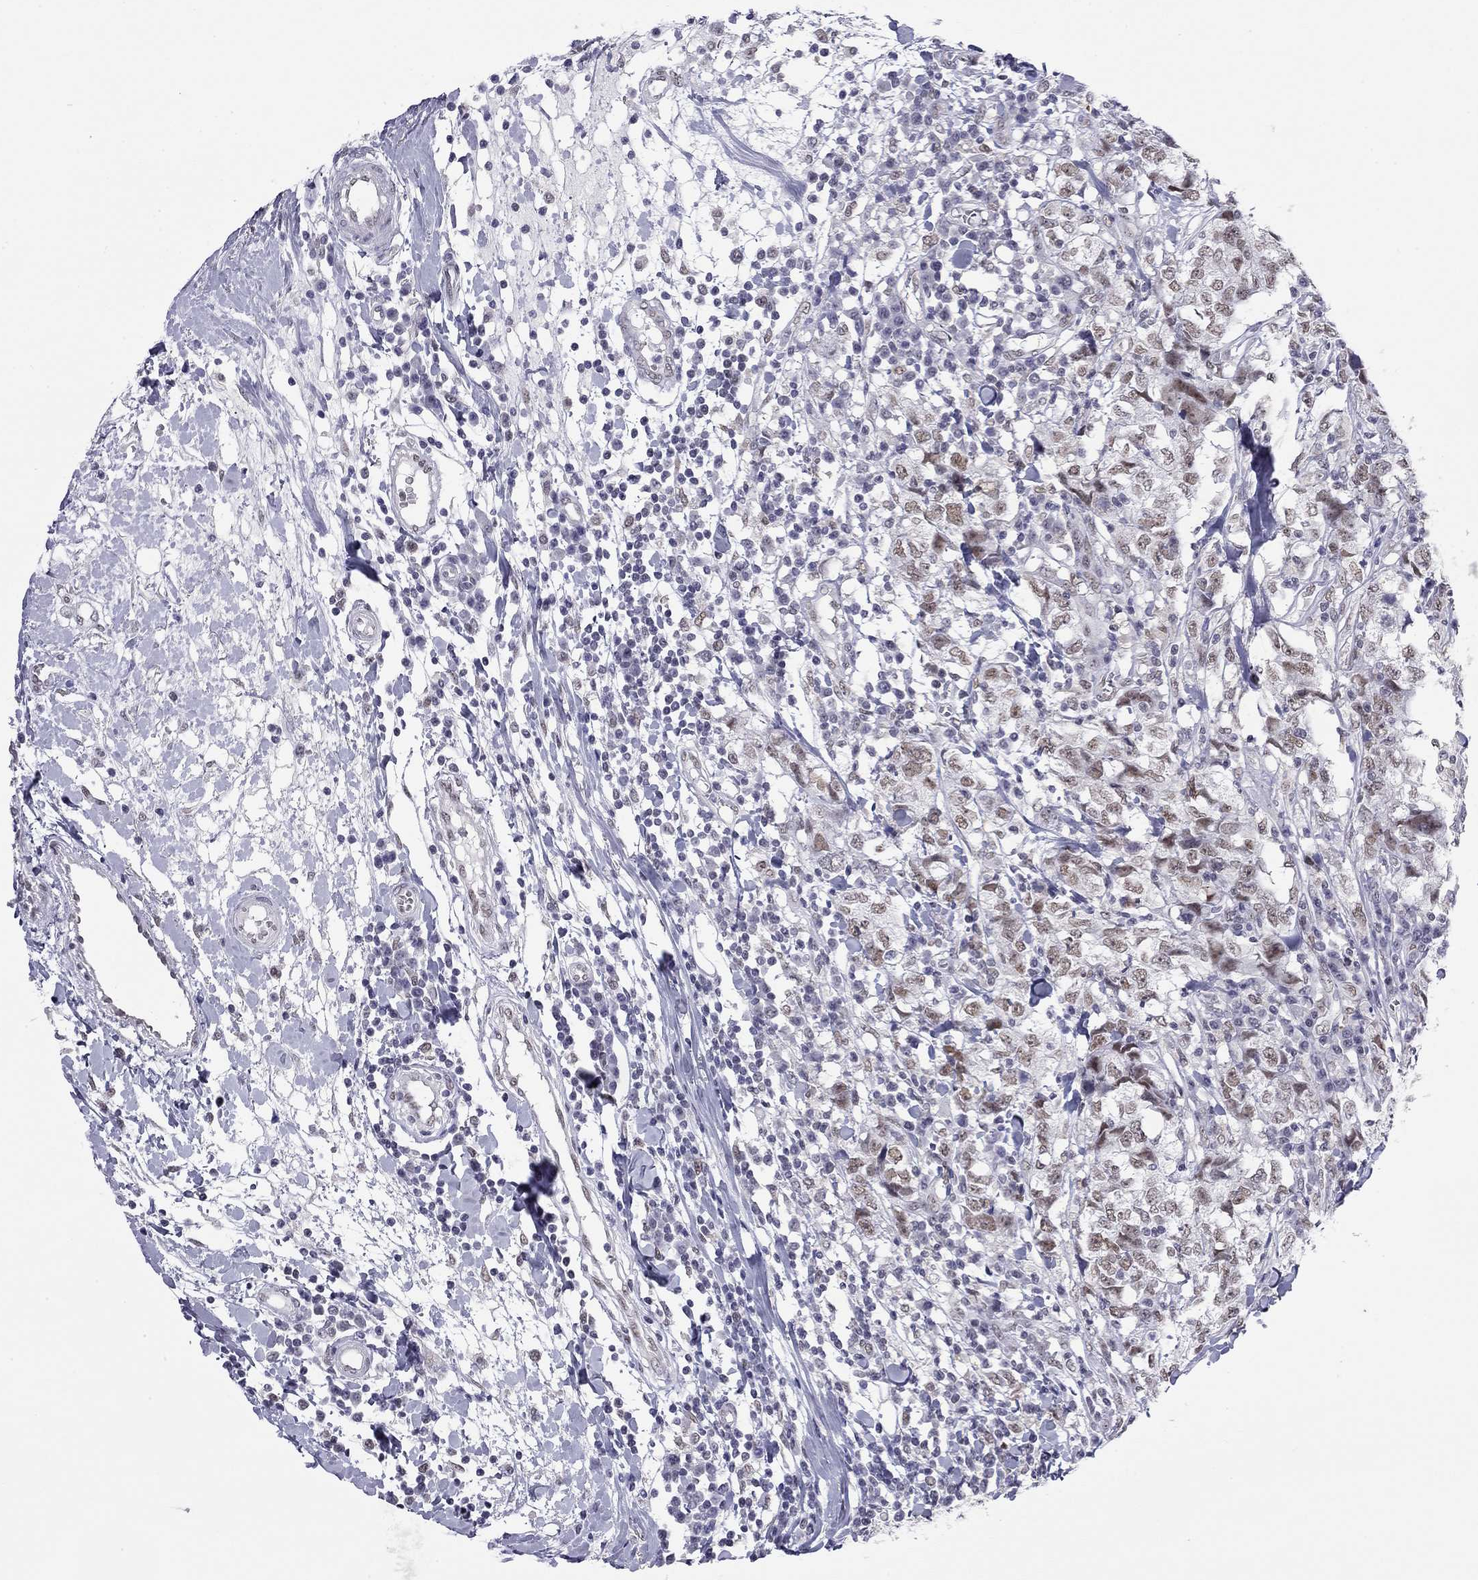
{"staining": {"intensity": "moderate", "quantity": ">75%", "location": "nuclear"}, "tissue": "breast cancer", "cell_type": "Tumor cells", "image_type": "cancer", "snomed": [{"axis": "morphology", "description": "Duct carcinoma"}, {"axis": "topography", "description": "Breast"}], "caption": "Protein staining displays moderate nuclear positivity in approximately >75% of tumor cells in breast cancer. (DAB IHC, brown staining for protein, blue staining for nuclei).", "gene": "DOT1L", "patient": {"sex": "female", "age": 30}}